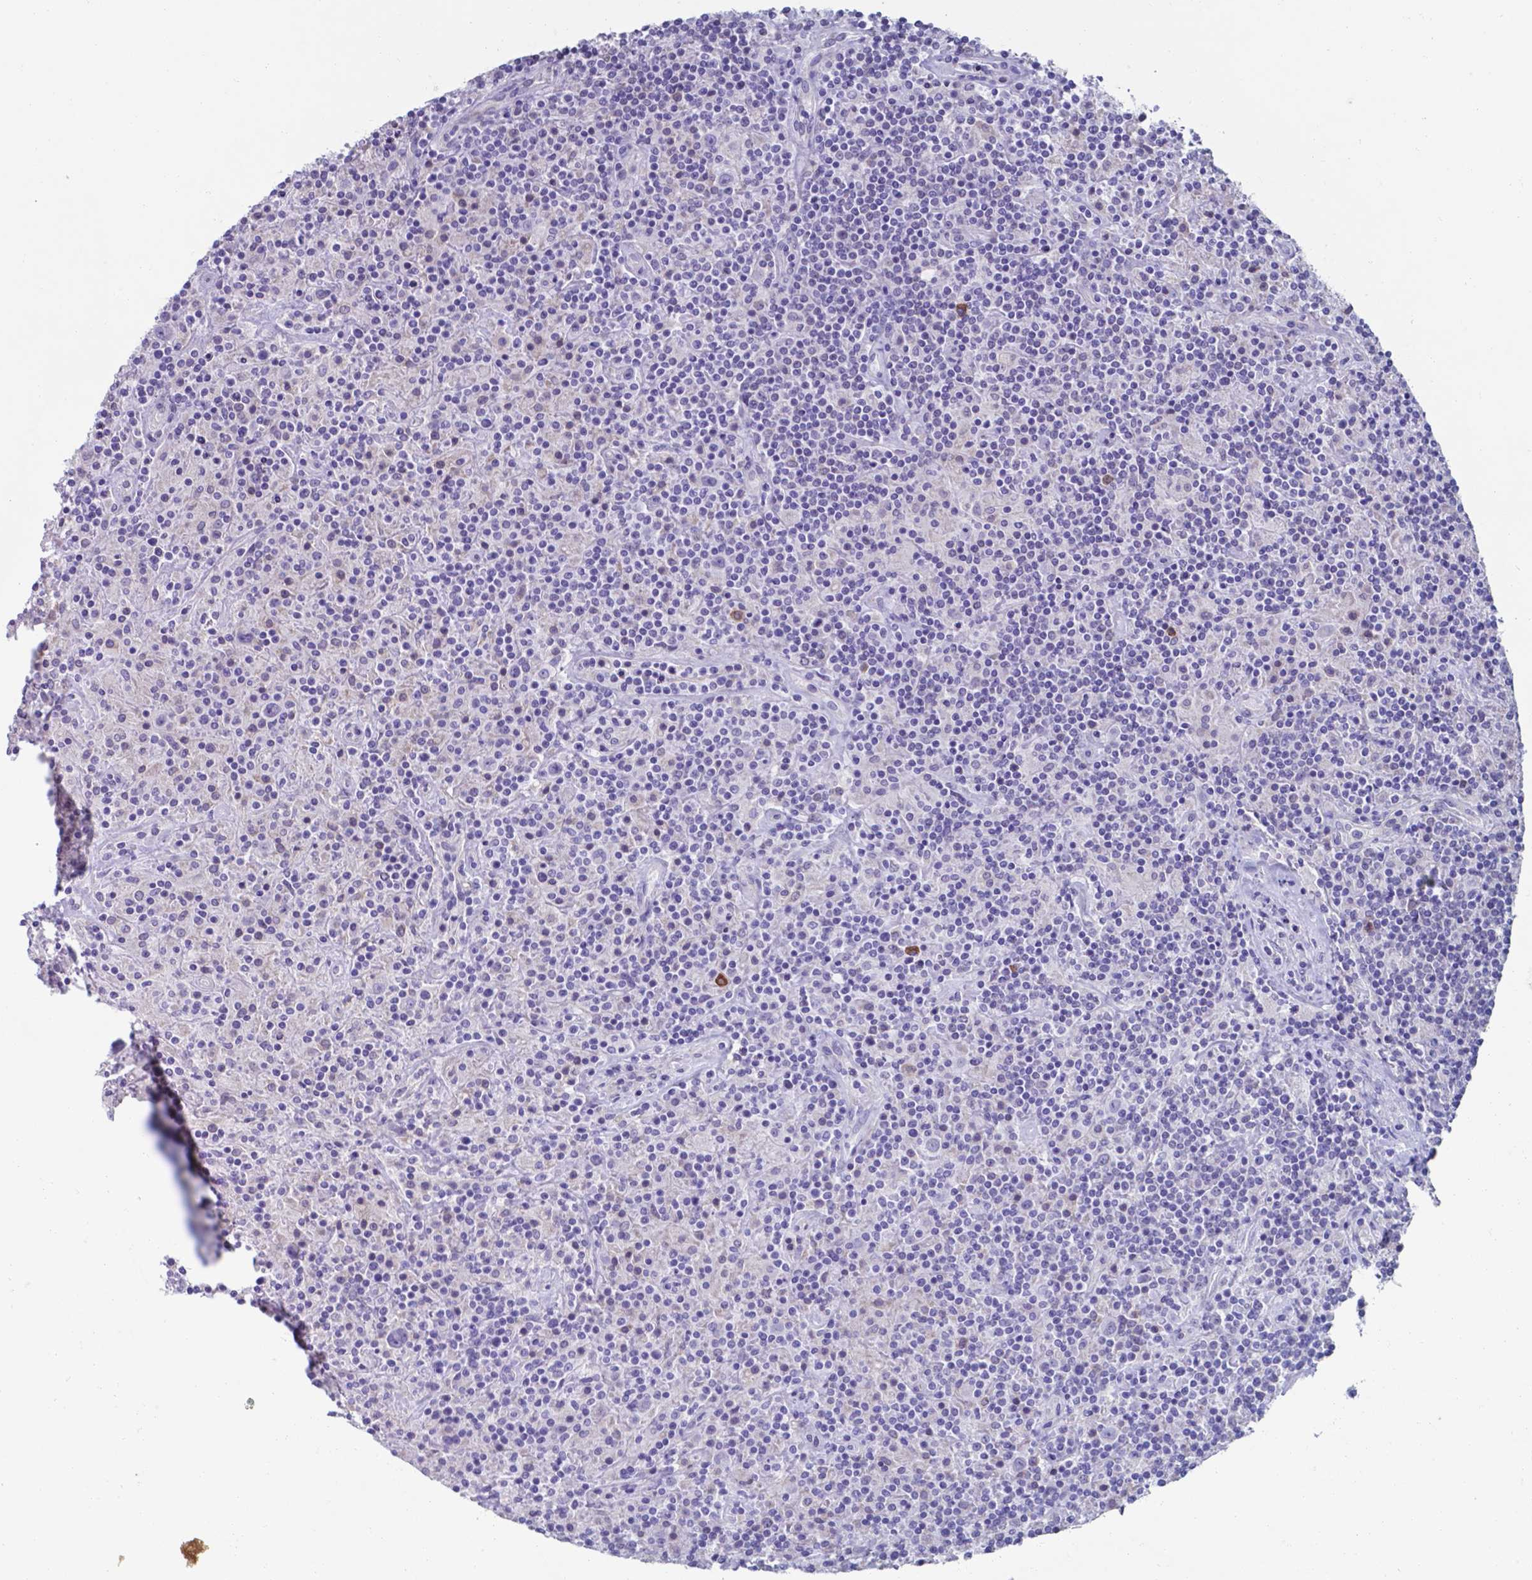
{"staining": {"intensity": "negative", "quantity": "none", "location": "none"}, "tissue": "lymphoma", "cell_type": "Tumor cells", "image_type": "cancer", "snomed": [{"axis": "morphology", "description": "Hodgkin's disease, NOS"}, {"axis": "topography", "description": "Lymph node"}], "caption": "The IHC photomicrograph has no significant staining in tumor cells of Hodgkin's disease tissue.", "gene": "UBE2J1", "patient": {"sex": "male", "age": 70}}